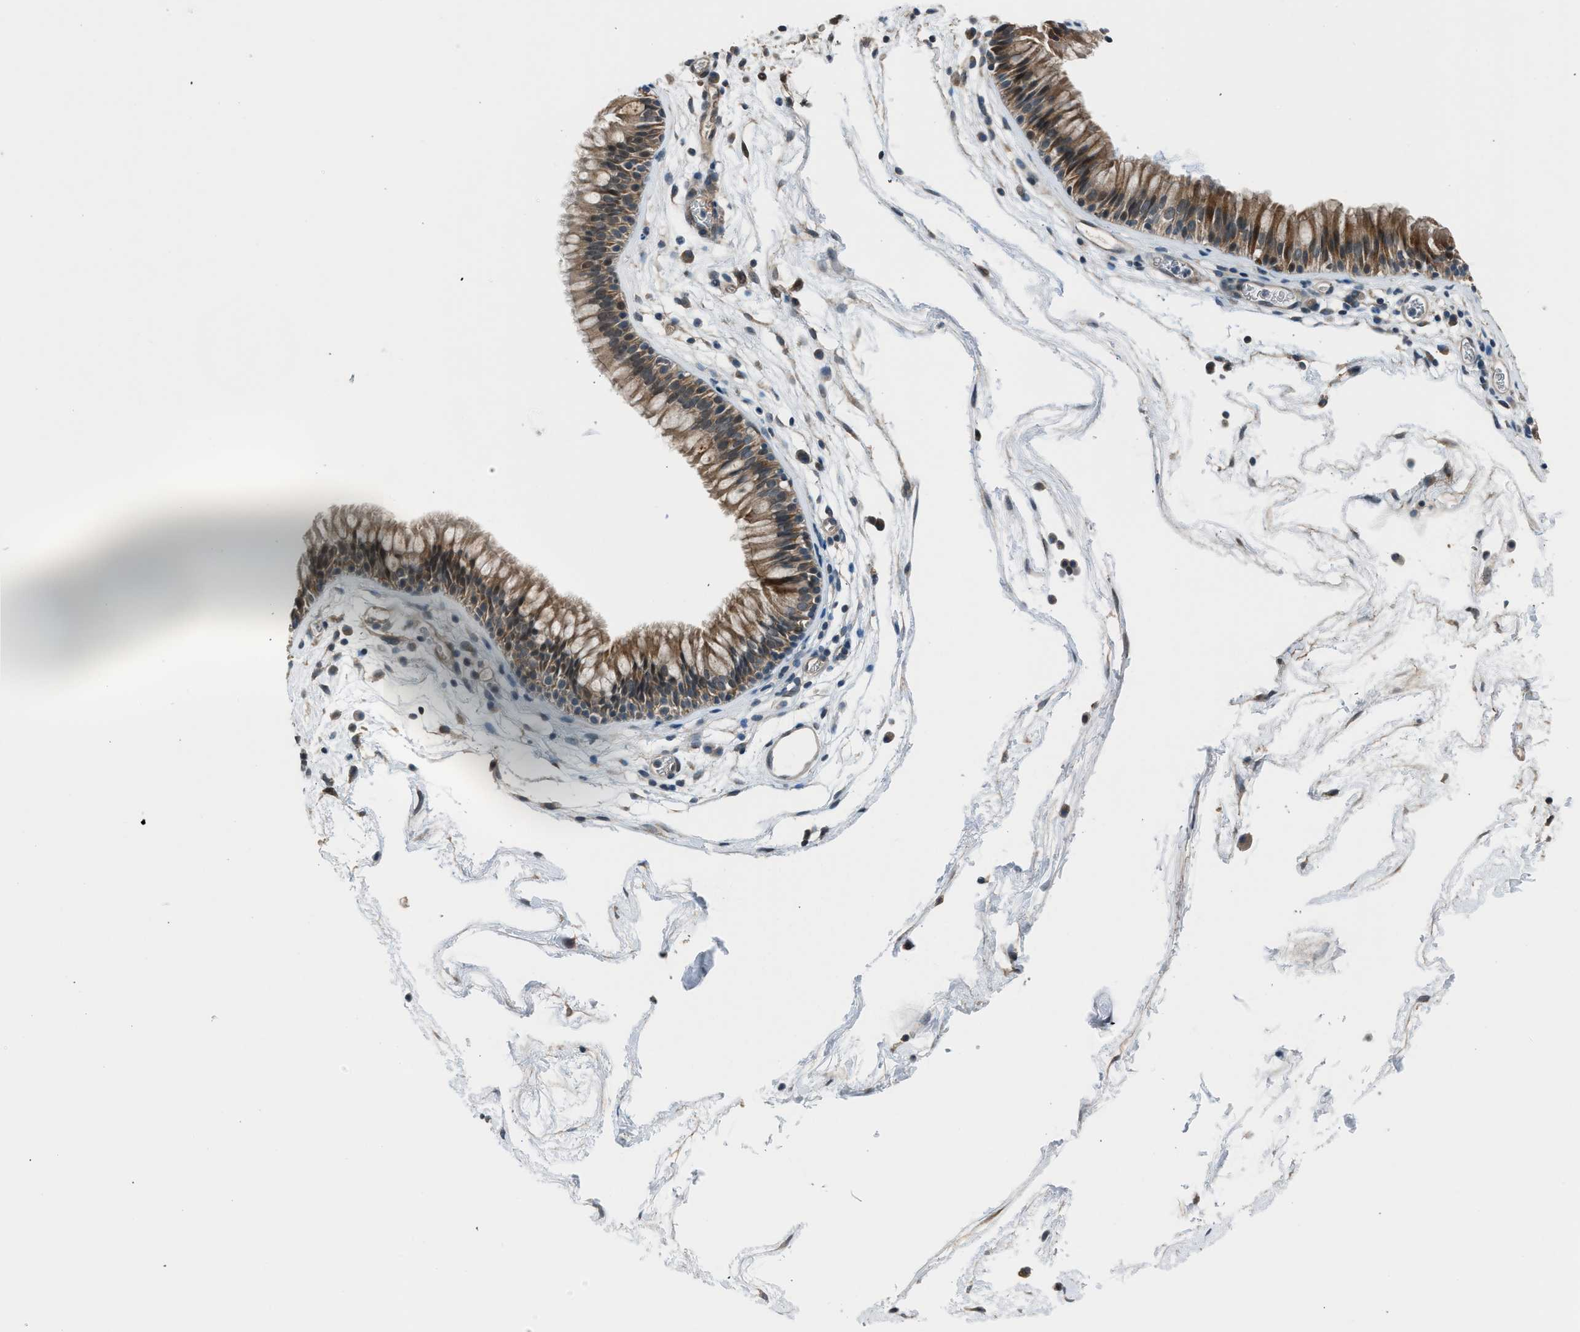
{"staining": {"intensity": "moderate", "quantity": ">75%", "location": "cytoplasmic/membranous,nuclear"}, "tissue": "nasopharynx", "cell_type": "Respiratory epithelial cells", "image_type": "normal", "snomed": [{"axis": "morphology", "description": "Normal tissue, NOS"}, {"axis": "morphology", "description": "Inflammation, NOS"}, {"axis": "topography", "description": "Nasopharynx"}], "caption": "Immunohistochemical staining of unremarkable human nasopharynx displays moderate cytoplasmic/membranous,nuclear protein positivity in approximately >75% of respiratory epithelial cells. The staining was performed using DAB (3,3'-diaminobenzidine) to visualize the protein expression in brown, while the nuclei were stained in blue with hematoxylin (Magnification: 20x).", "gene": "LMLN", "patient": {"sex": "male", "age": 48}}